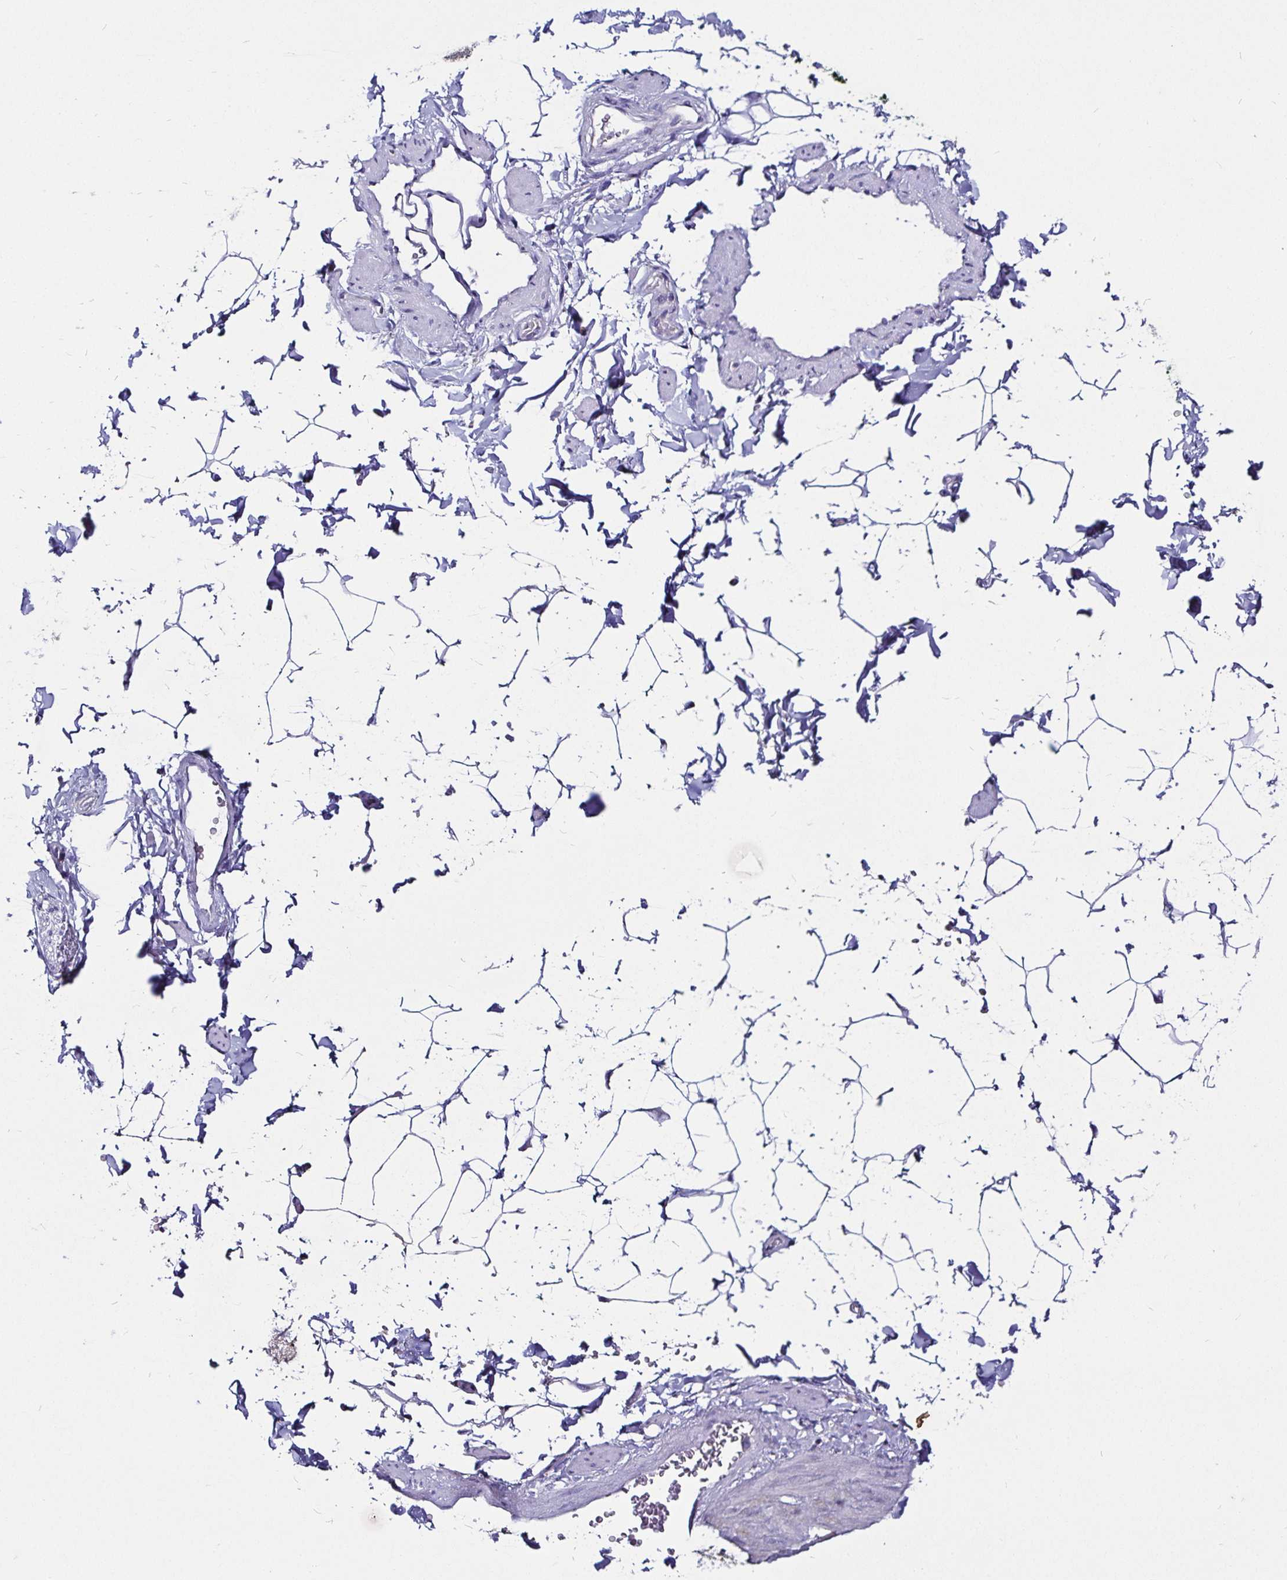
{"staining": {"intensity": "negative", "quantity": "none", "location": "none"}, "tissue": "adipose tissue", "cell_type": "Adipocytes", "image_type": "normal", "snomed": [{"axis": "morphology", "description": "Normal tissue, NOS"}, {"axis": "topography", "description": "Epididymis"}, {"axis": "topography", "description": "Peripheral nerve tissue"}], "caption": "The histopathology image displays no staining of adipocytes in unremarkable adipose tissue. (DAB (3,3'-diaminobenzidine) IHC, high magnification).", "gene": "PGAM2", "patient": {"sex": "male", "age": 32}}